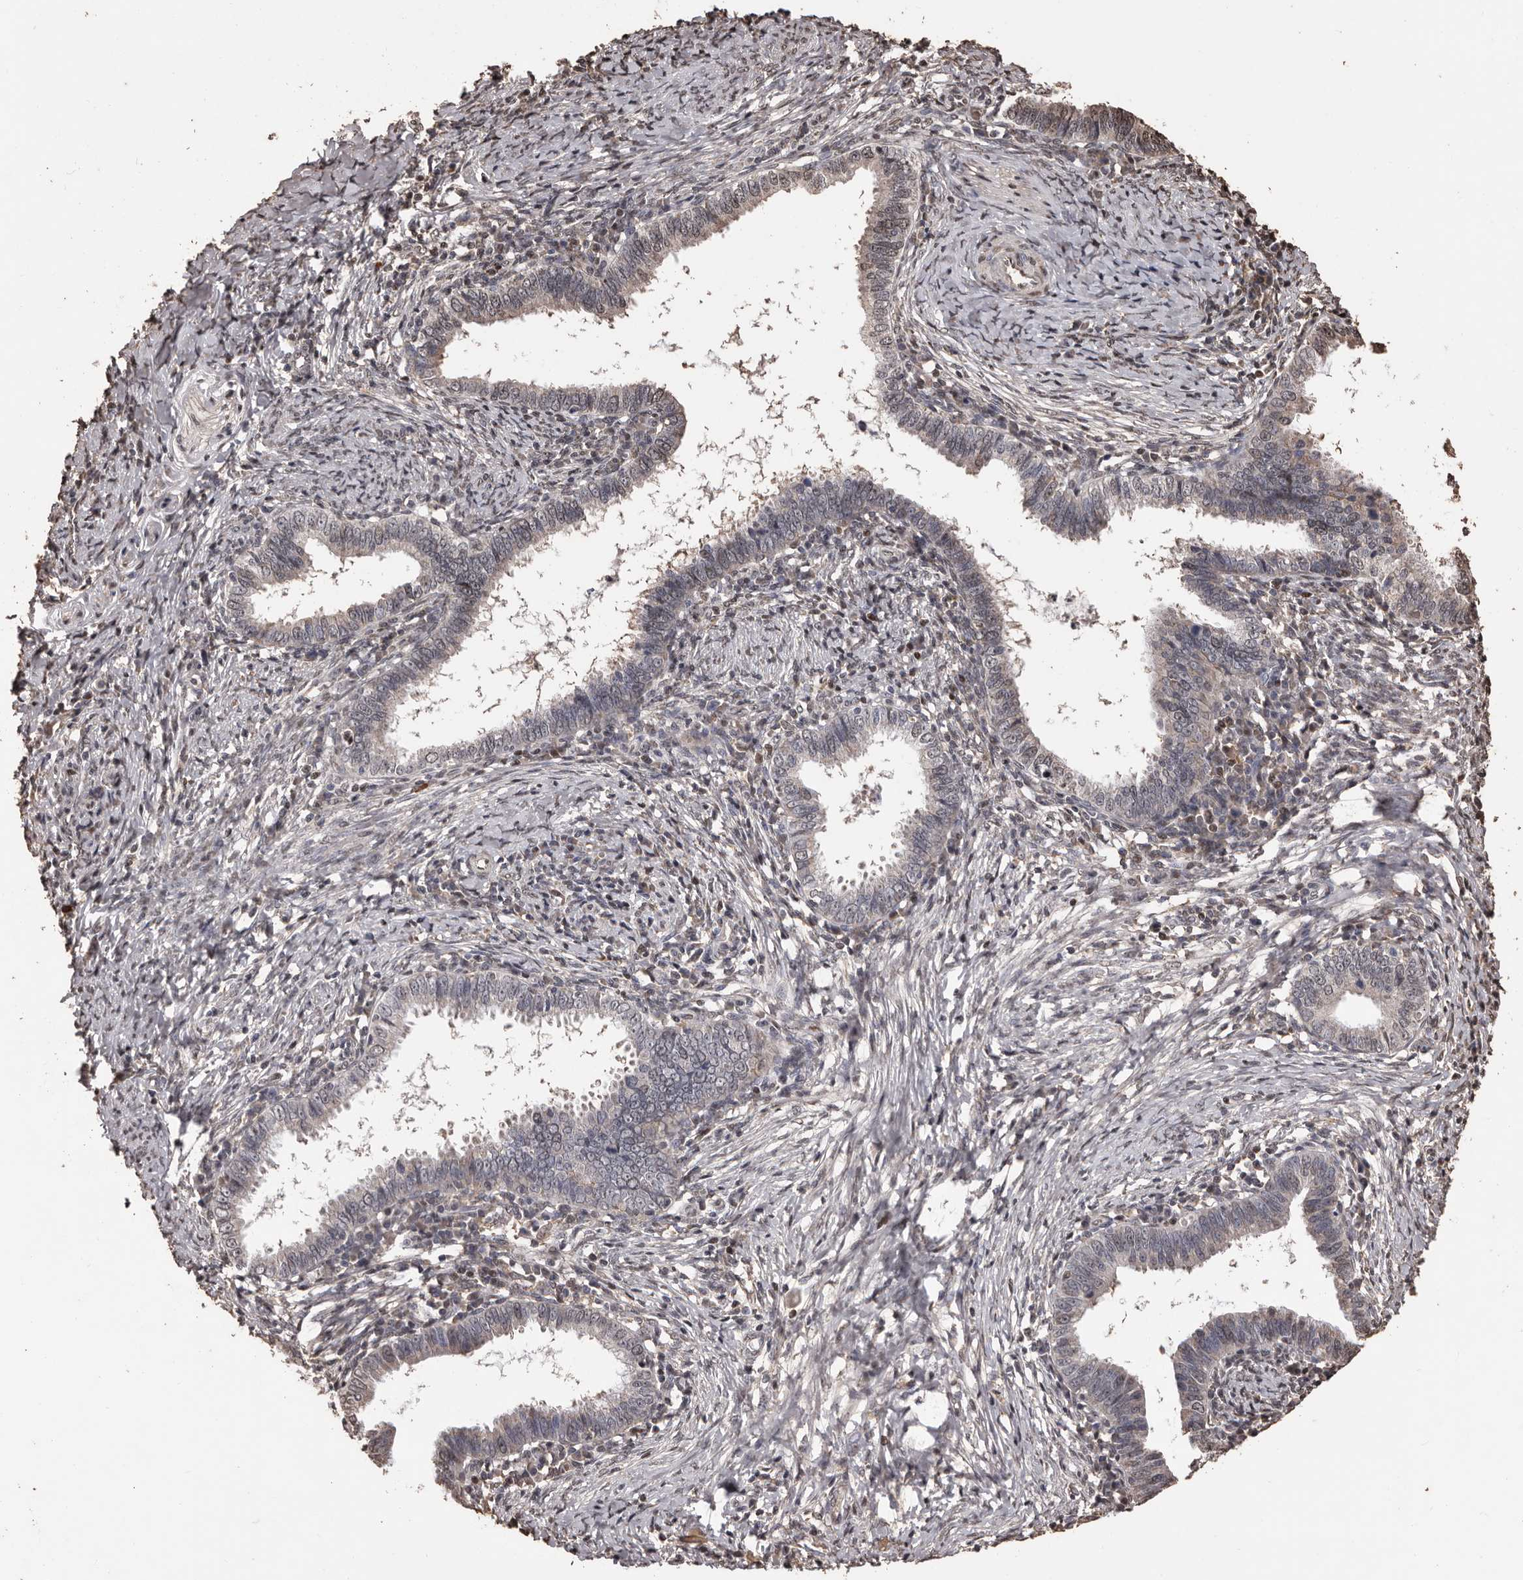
{"staining": {"intensity": "weak", "quantity": "<25%", "location": "cytoplasmic/membranous"}, "tissue": "cervical cancer", "cell_type": "Tumor cells", "image_type": "cancer", "snomed": [{"axis": "morphology", "description": "Adenocarcinoma, NOS"}, {"axis": "topography", "description": "Cervix"}], "caption": "The immunohistochemistry histopathology image has no significant positivity in tumor cells of cervical adenocarcinoma tissue. (IHC, brightfield microscopy, high magnification).", "gene": "NAV1", "patient": {"sex": "female", "age": 36}}